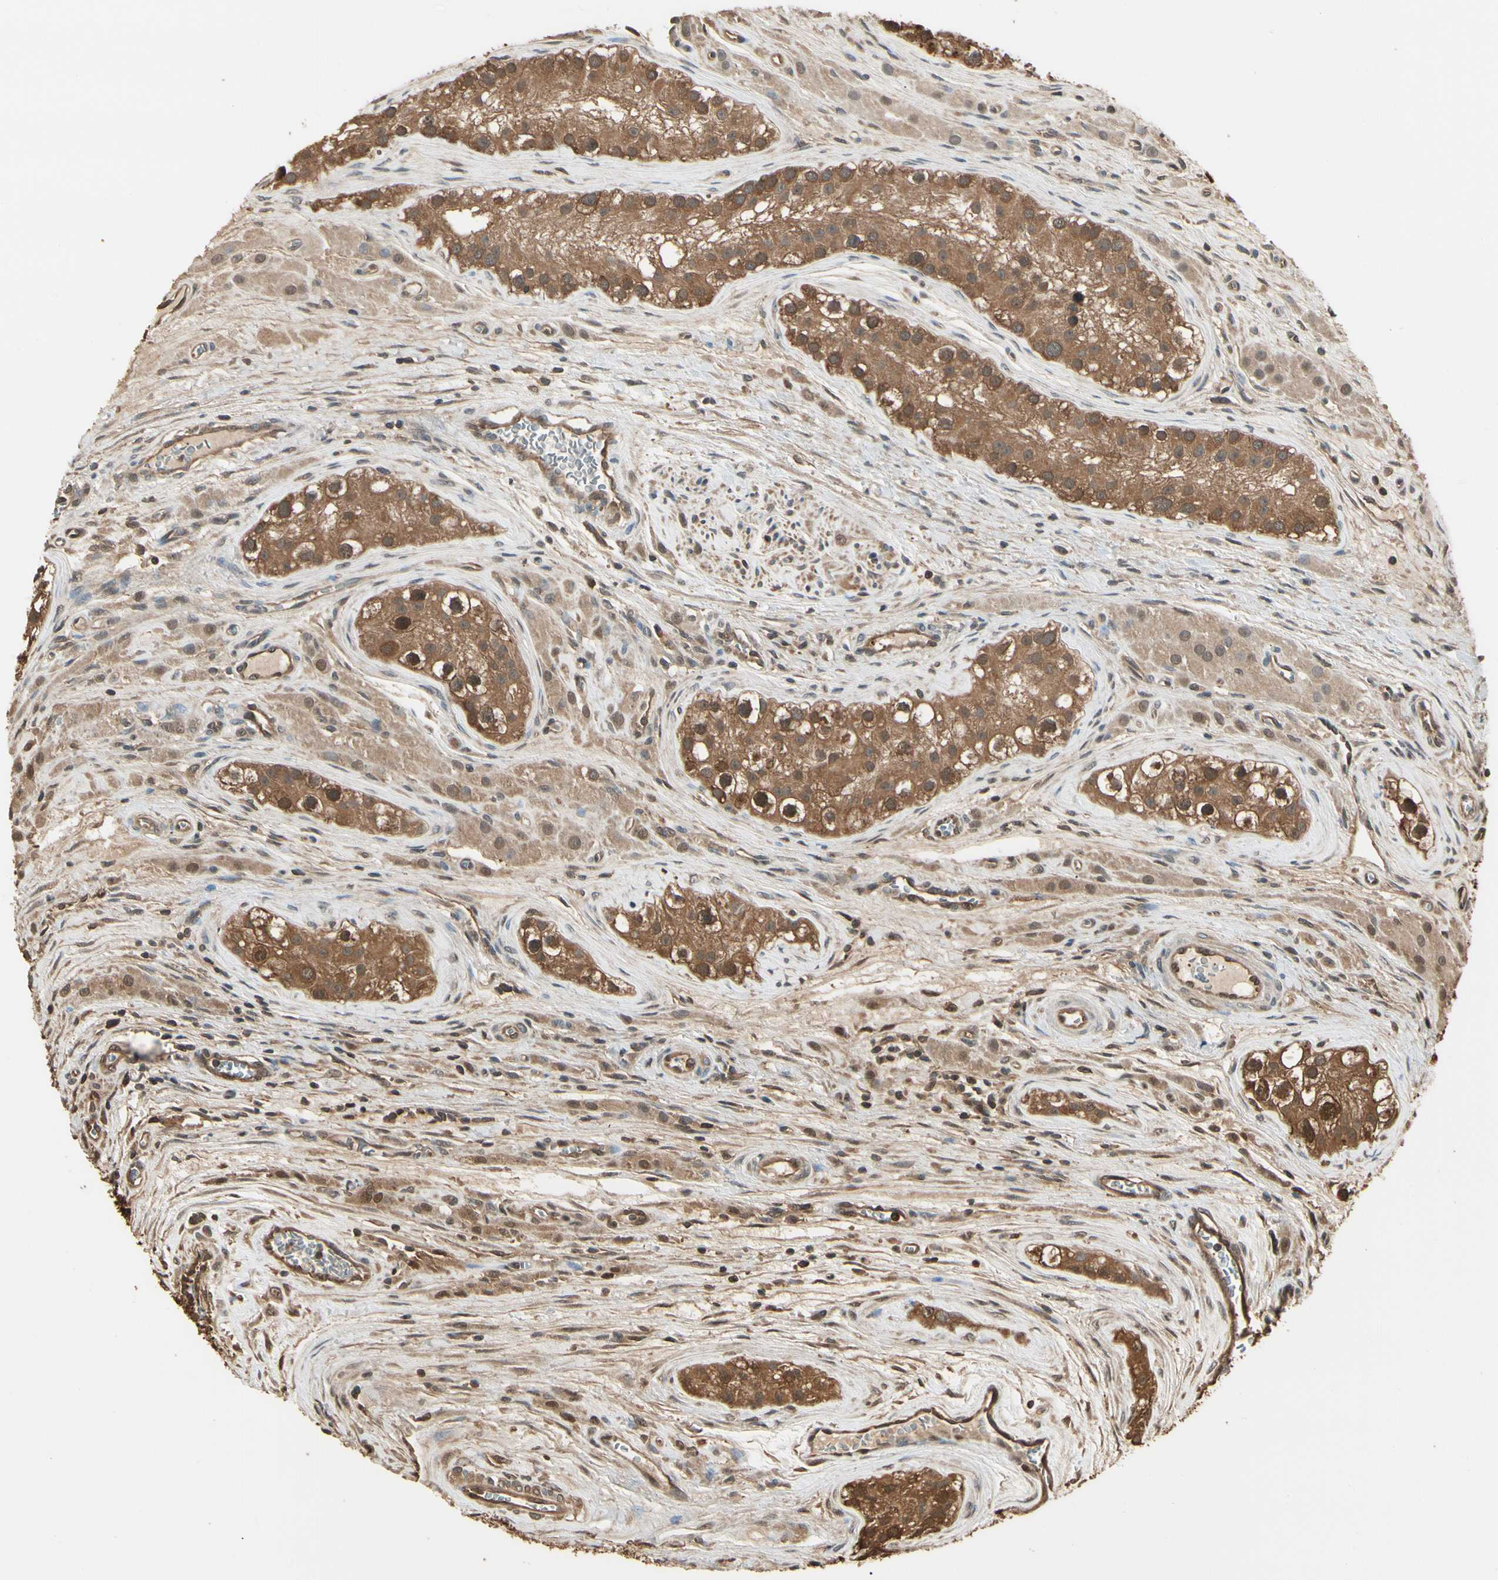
{"staining": {"intensity": "moderate", "quantity": ">75%", "location": "cytoplasmic/membranous,nuclear"}, "tissue": "testis cancer", "cell_type": "Tumor cells", "image_type": "cancer", "snomed": [{"axis": "morphology", "description": "Carcinoma, Embryonal, NOS"}, {"axis": "topography", "description": "Testis"}], "caption": "A photomicrograph of testis cancer (embryonal carcinoma) stained for a protein exhibits moderate cytoplasmic/membranous and nuclear brown staining in tumor cells.", "gene": "YWHAE", "patient": {"sex": "male", "age": 28}}